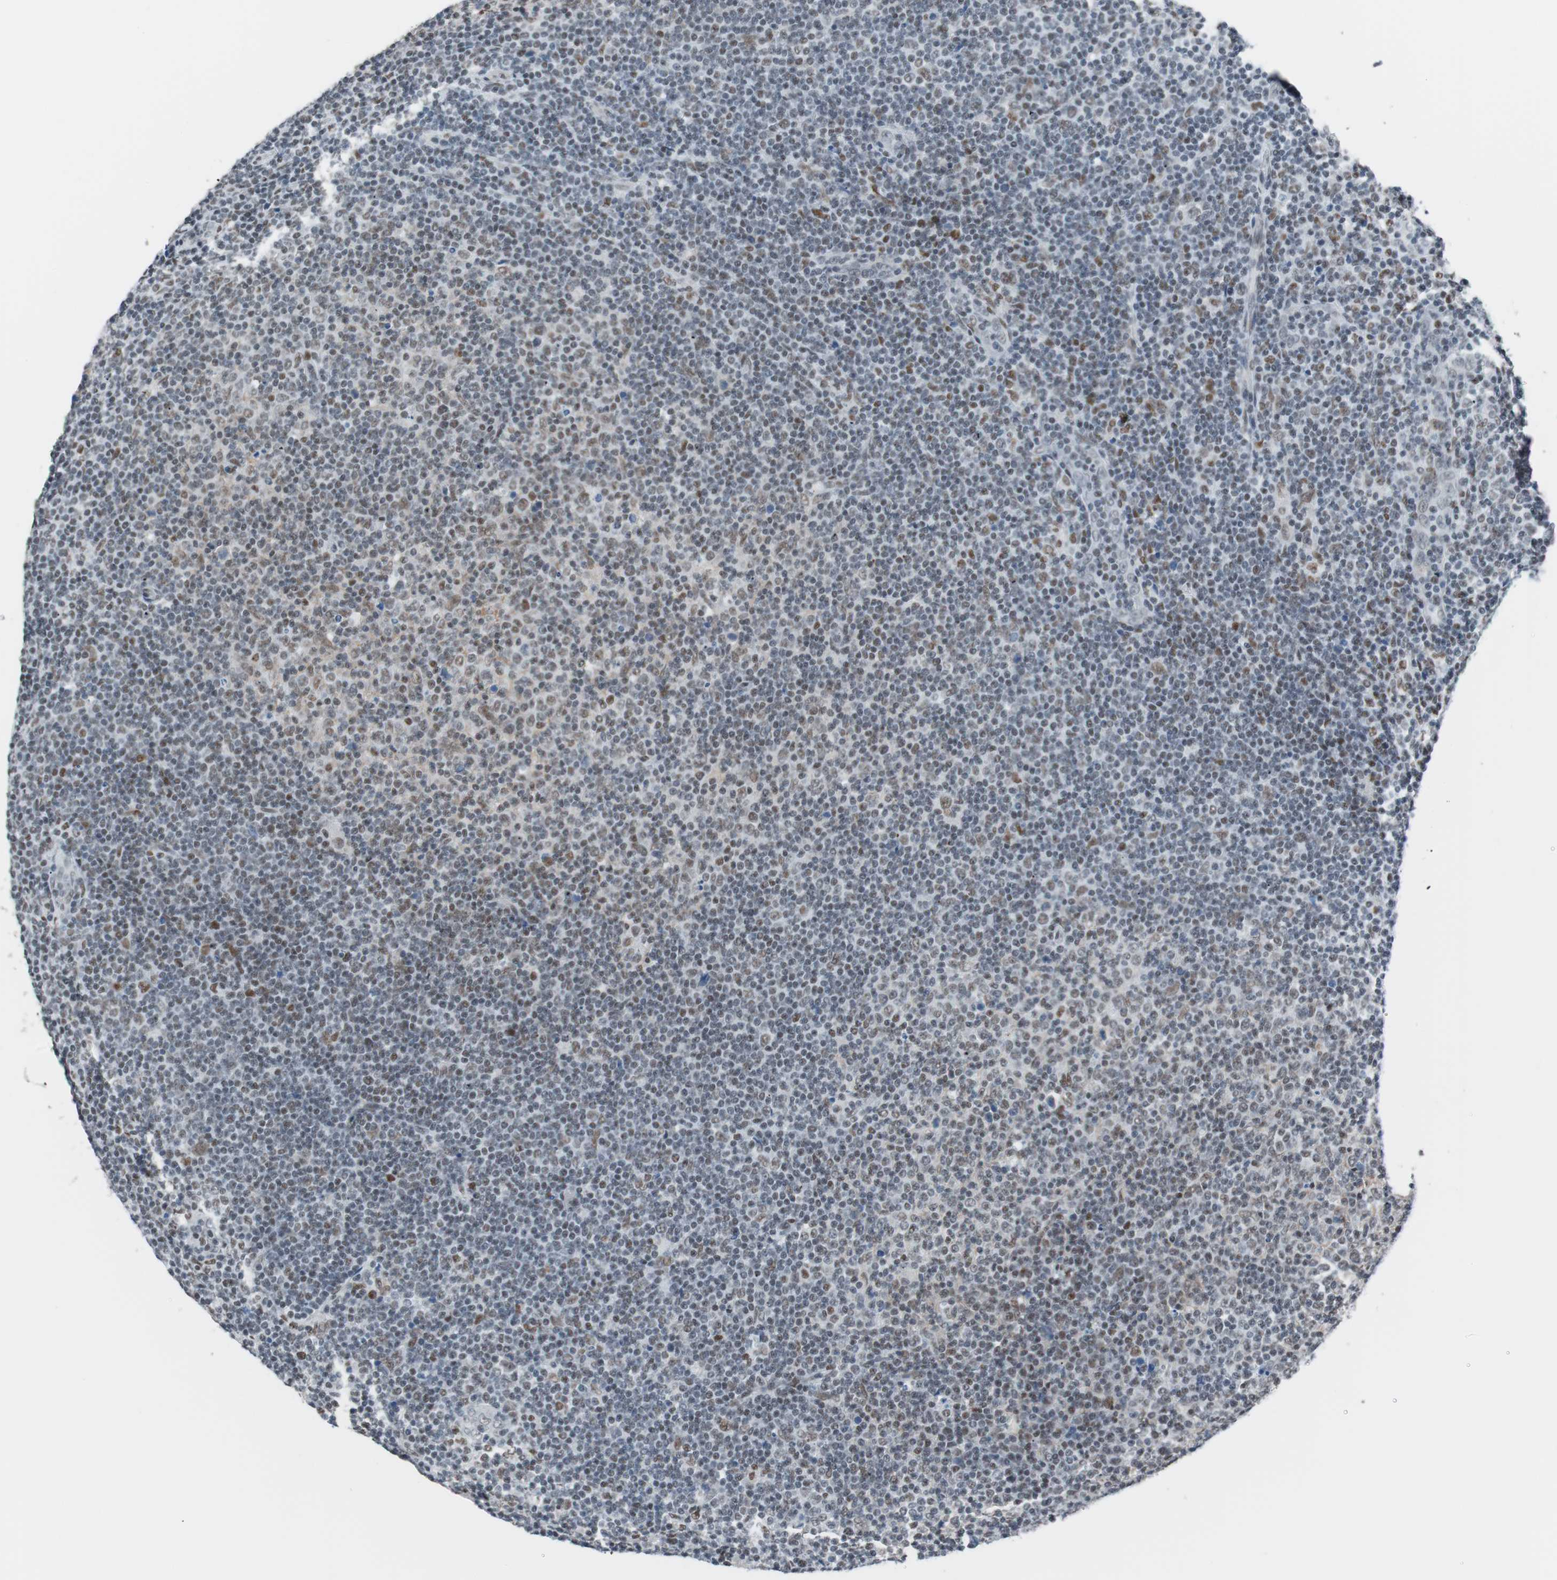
{"staining": {"intensity": "moderate", "quantity": "25%-75%", "location": "nuclear"}, "tissue": "lymphoma", "cell_type": "Tumor cells", "image_type": "cancer", "snomed": [{"axis": "morphology", "description": "Malignant lymphoma, non-Hodgkin's type, Low grade"}, {"axis": "topography", "description": "Lymph node"}], "caption": "Approximately 25%-75% of tumor cells in human malignant lymphoma, non-Hodgkin's type (low-grade) show moderate nuclear protein staining as visualized by brown immunohistochemical staining.", "gene": "ARID1A", "patient": {"sex": "male", "age": 70}}